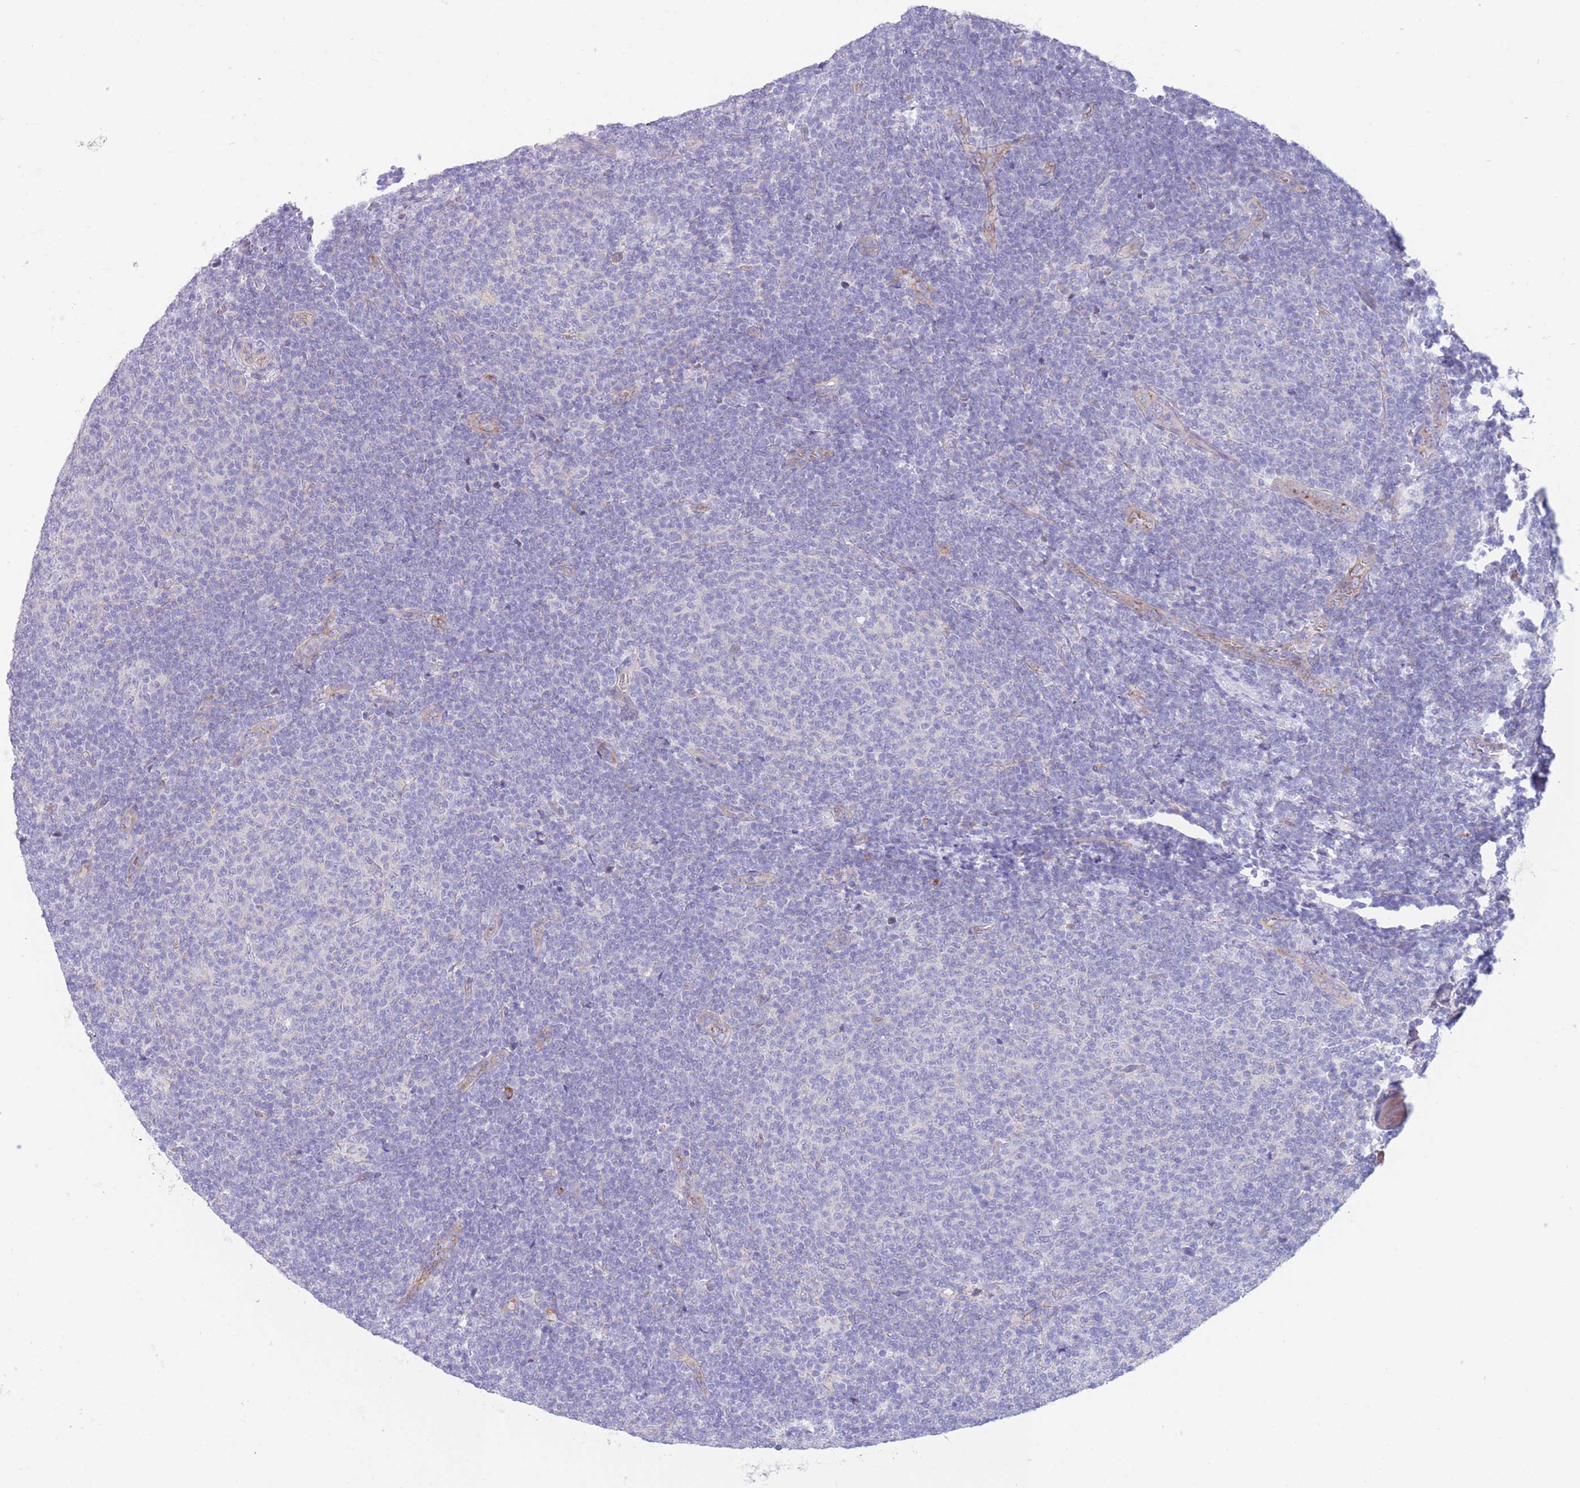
{"staining": {"intensity": "negative", "quantity": "none", "location": "none"}, "tissue": "lymphoma", "cell_type": "Tumor cells", "image_type": "cancer", "snomed": [{"axis": "morphology", "description": "Malignant lymphoma, non-Hodgkin's type, Low grade"}, {"axis": "topography", "description": "Lymph node"}], "caption": "An image of lymphoma stained for a protein displays no brown staining in tumor cells.", "gene": "DET1", "patient": {"sex": "male", "age": 66}}